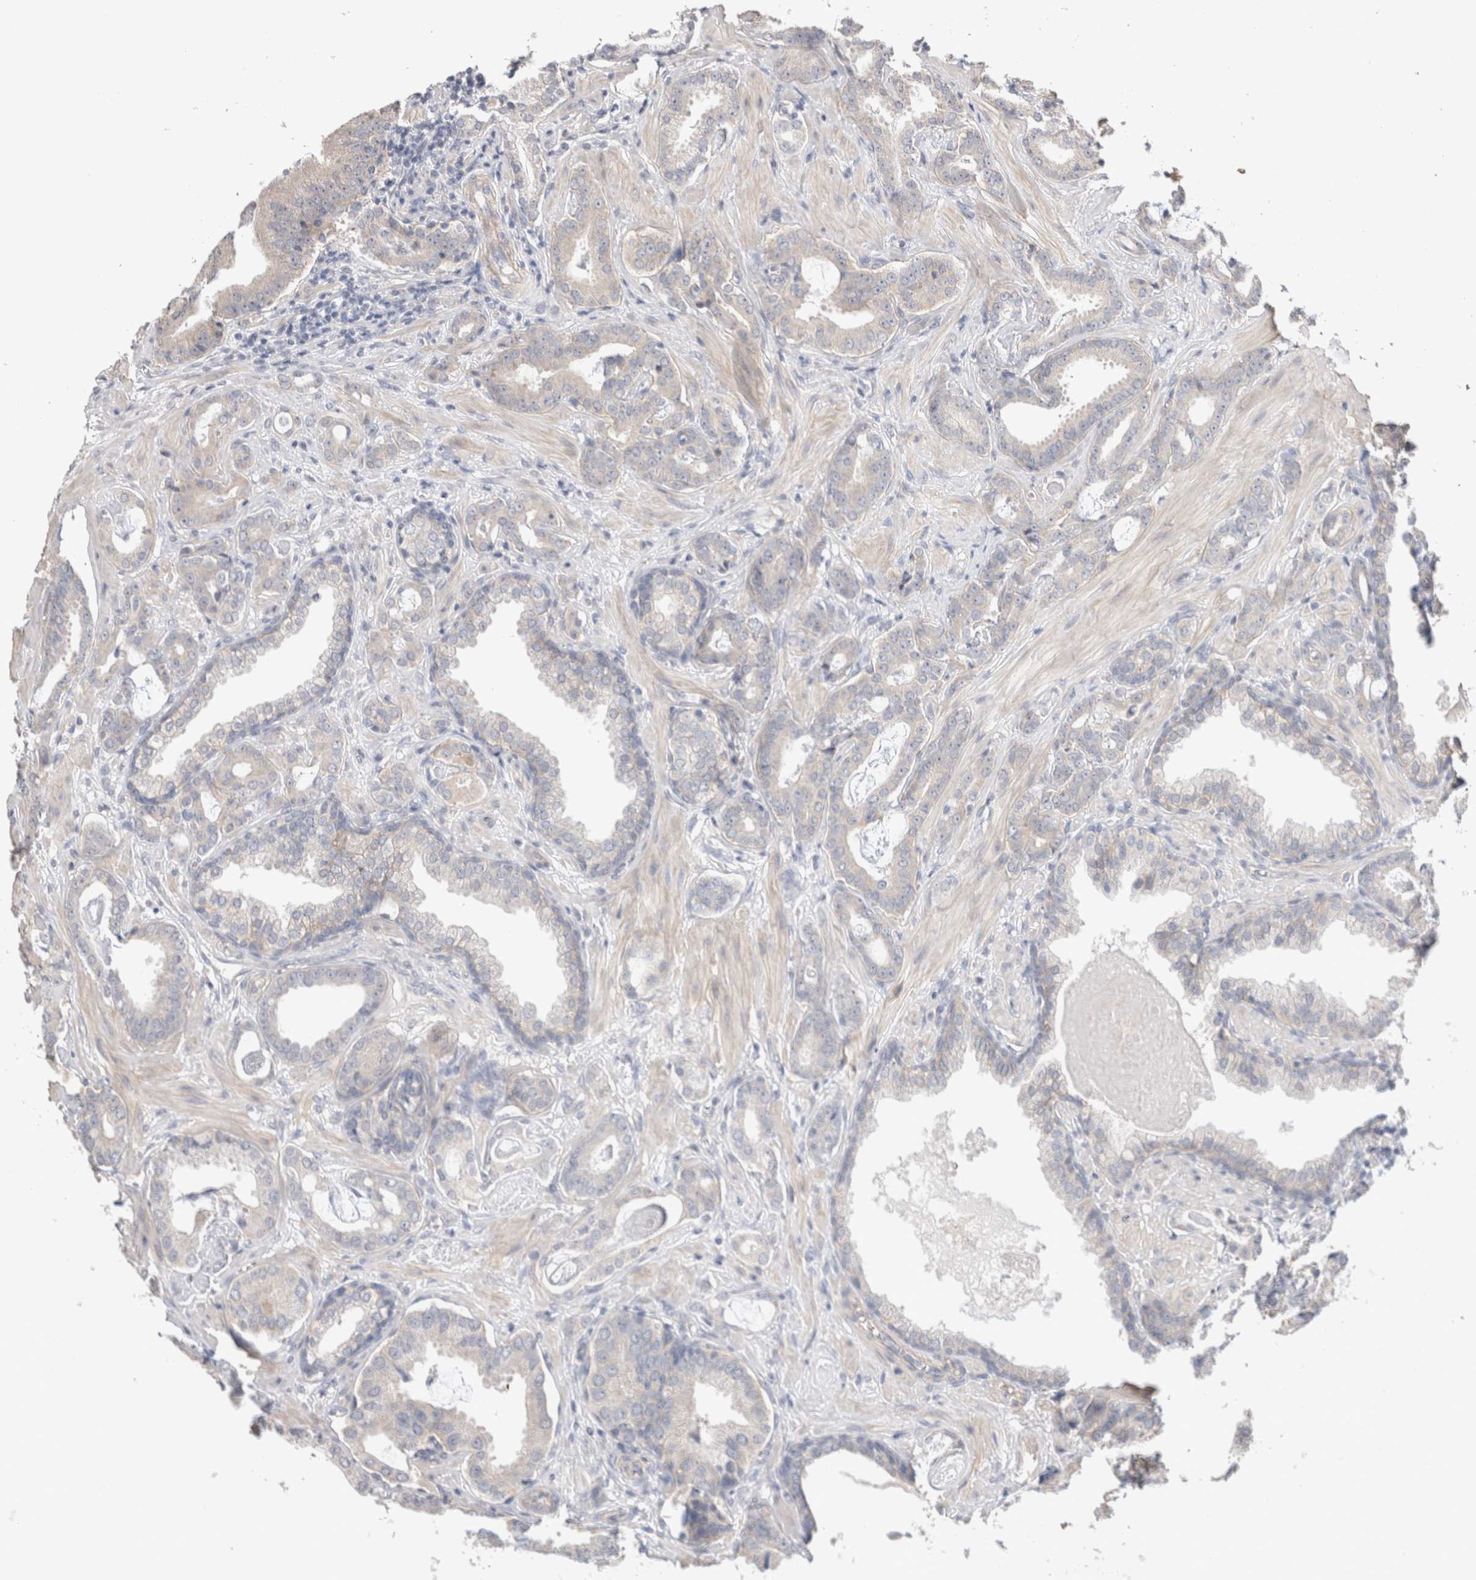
{"staining": {"intensity": "negative", "quantity": "none", "location": "none"}, "tissue": "prostate cancer", "cell_type": "Tumor cells", "image_type": "cancer", "snomed": [{"axis": "morphology", "description": "Adenocarcinoma, Low grade"}, {"axis": "topography", "description": "Prostate"}], "caption": "Tumor cells show no significant staining in prostate low-grade adenocarcinoma. (DAB IHC with hematoxylin counter stain).", "gene": "DMD", "patient": {"sex": "male", "age": 53}}